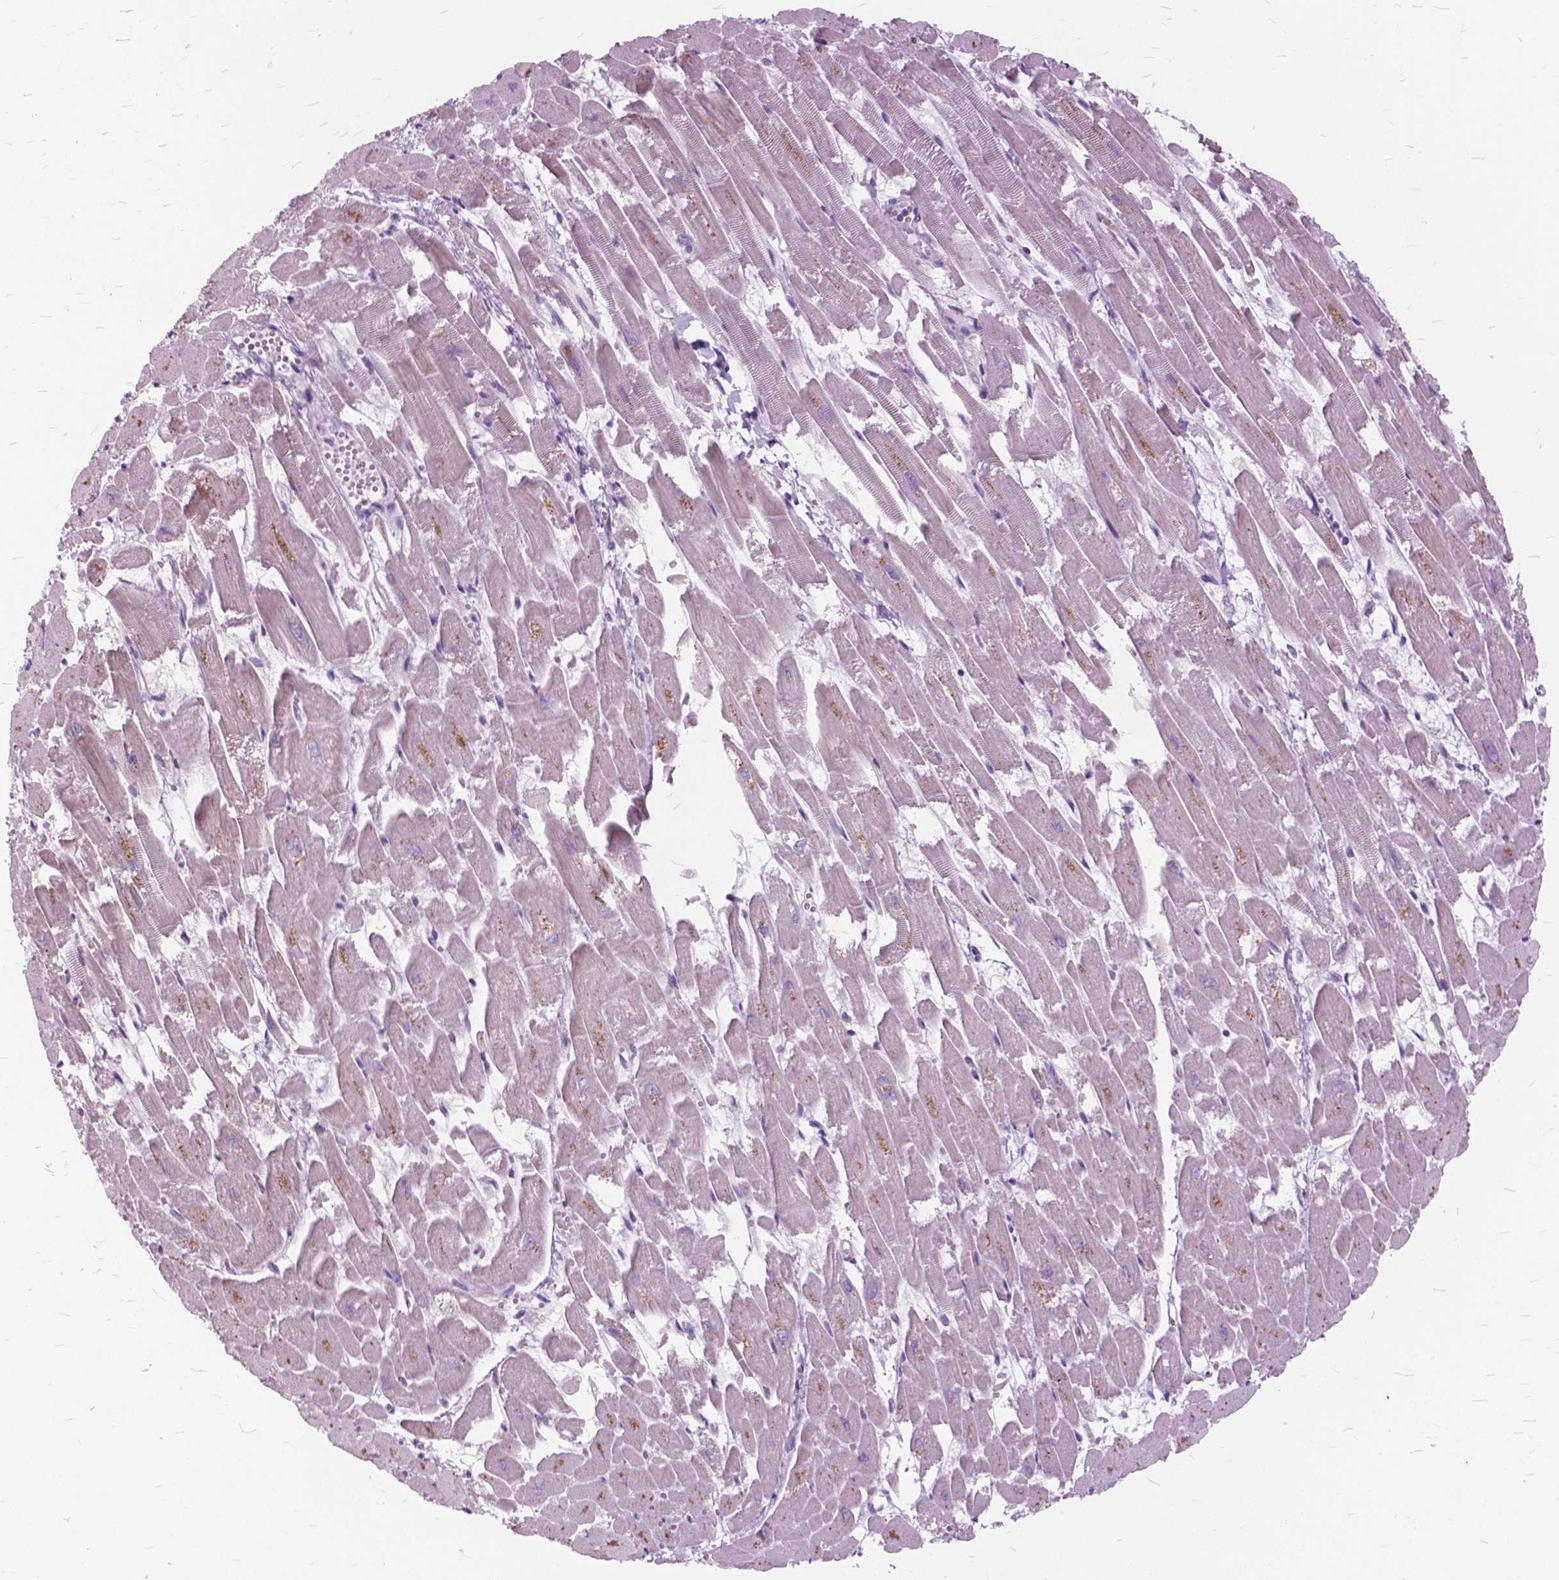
{"staining": {"intensity": "weak", "quantity": "25%-75%", "location": "cytoplasmic/membranous"}, "tissue": "heart muscle", "cell_type": "Cardiomyocytes", "image_type": "normal", "snomed": [{"axis": "morphology", "description": "Normal tissue, NOS"}, {"axis": "topography", "description": "Heart"}], "caption": "Cardiomyocytes reveal weak cytoplasmic/membranous expression in about 25%-75% of cells in normal heart muscle.", "gene": "GDF9", "patient": {"sex": "female", "age": 52}}